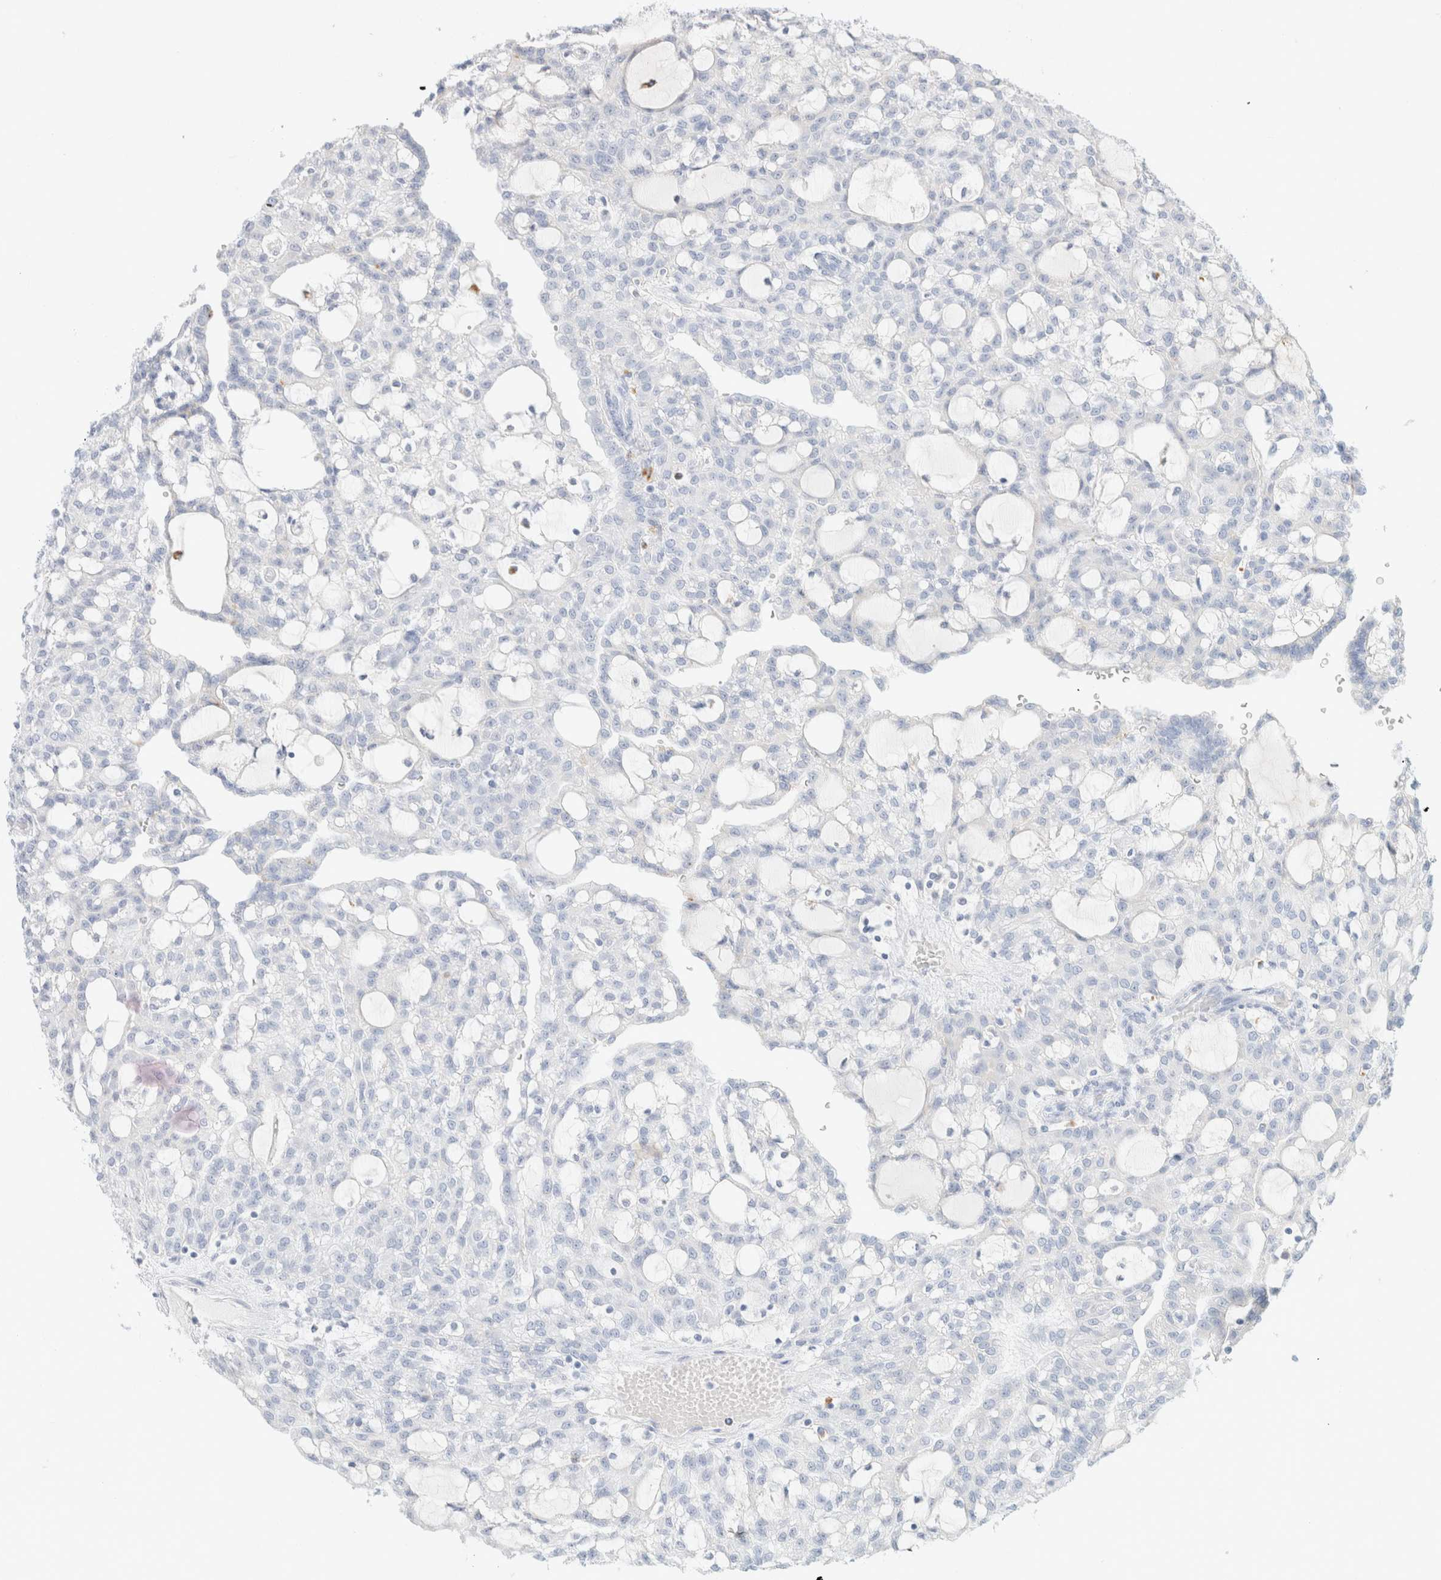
{"staining": {"intensity": "negative", "quantity": "none", "location": "none"}, "tissue": "renal cancer", "cell_type": "Tumor cells", "image_type": "cancer", "snomed": [{"axis": "morphology", "description": "Adenocarcinoma, NOS"}, {"axis": "topography", "description": "Kidney"}], "caption": "There is no significant expression in tumor cells of renal cancer.", "gene": "CPQ", "patient": {"sex": "male", "age": 63}}